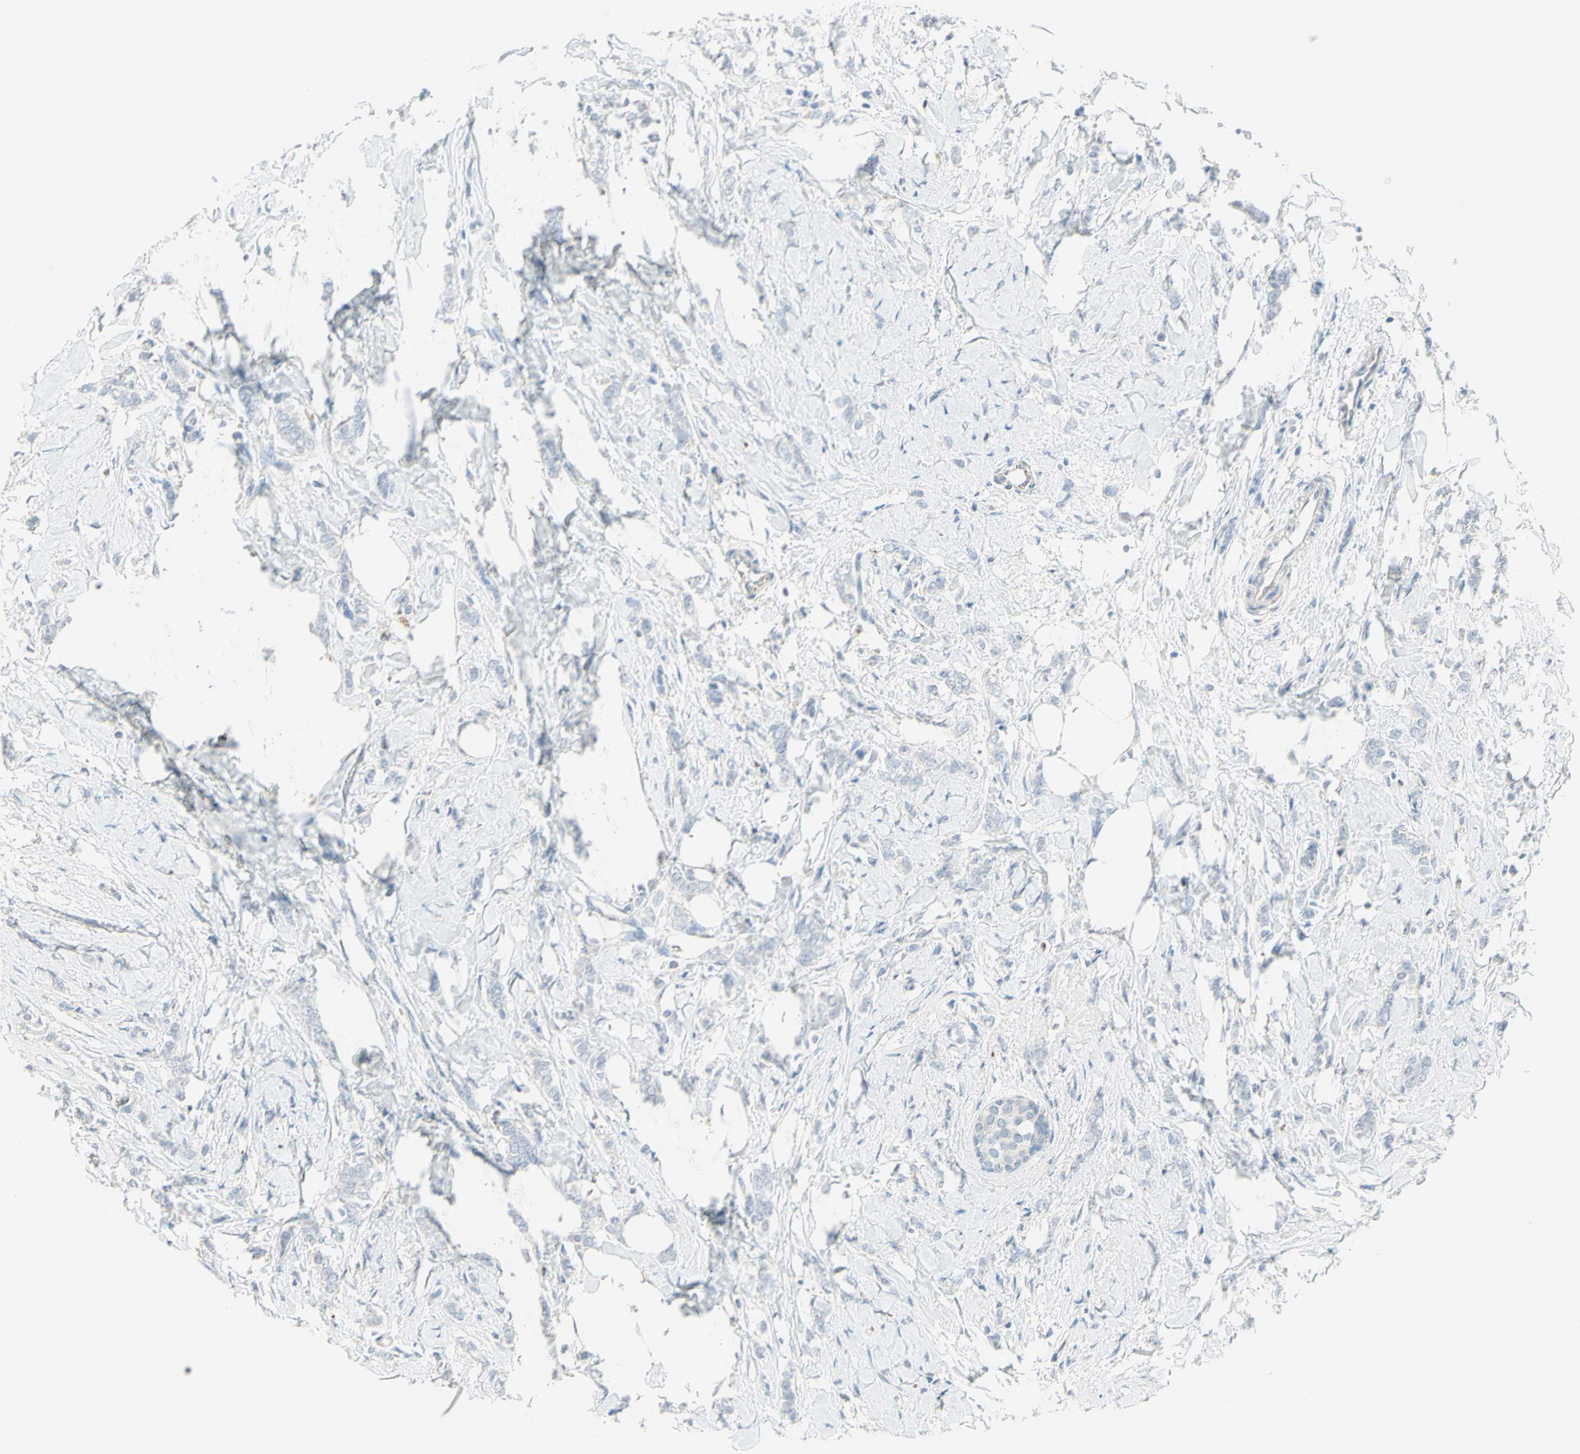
{"staining": {"intensity": "negative", "quantity": "none", "location": "none"}, "tissue": "breast cancer", "cell_type": "Tumor cells", "image_type": "cancer", "snomed": [{"axis": "morphology", "description": "Lobular carcinoma, in situ"}, {"axis": "morphology", "description": "Lobular carcinoma"}, {"axis": "topography", "description": "Breast"}], "caption": "Immunohistochemistry of breast lobular carcinoma in situ demonstrates no expression in tumor cells.", "gene": "CYSLTR1", "patient": {"sex": "female", "age": 41}}